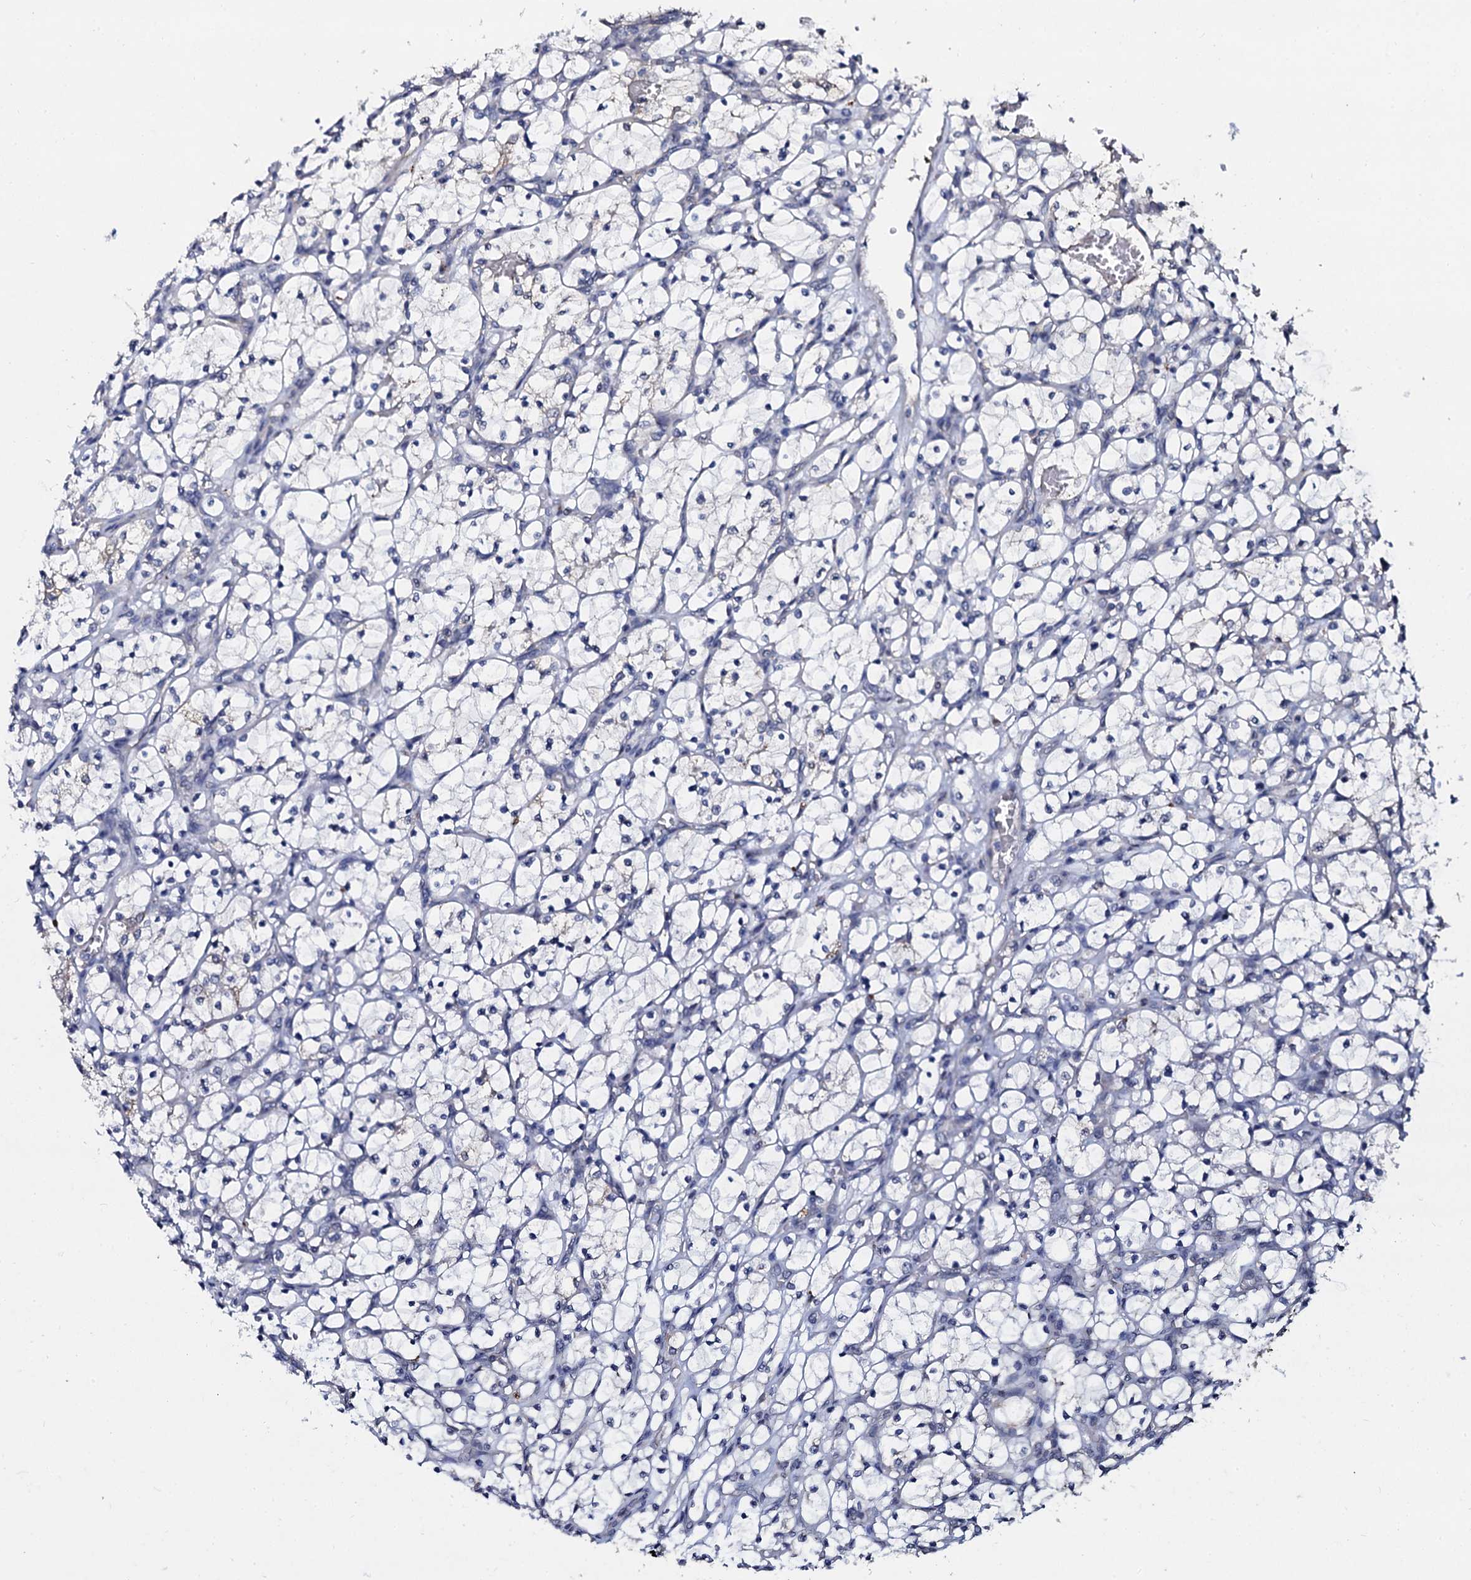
{"staining": {"intensity": "negative", "quantity": "none", "location": "none"}, "tissue": "renal cancer", "cell_type": "Tumor cells", "image_type": "cancer", "snomed": [{"axis": "morphology", "description": "Adenocarcinoma, NOS"}, {"axis": "topography", "description": "Kidney"}], "caption": "Immunohistochemistry (IHC) histopathology image of neoplastic tissue: human renal cancer stained with DAB exhibits no significant protein positivity in tumor cells.", "gene": "SLC37A4", "patient": {"sex": "female", "age": 69}}